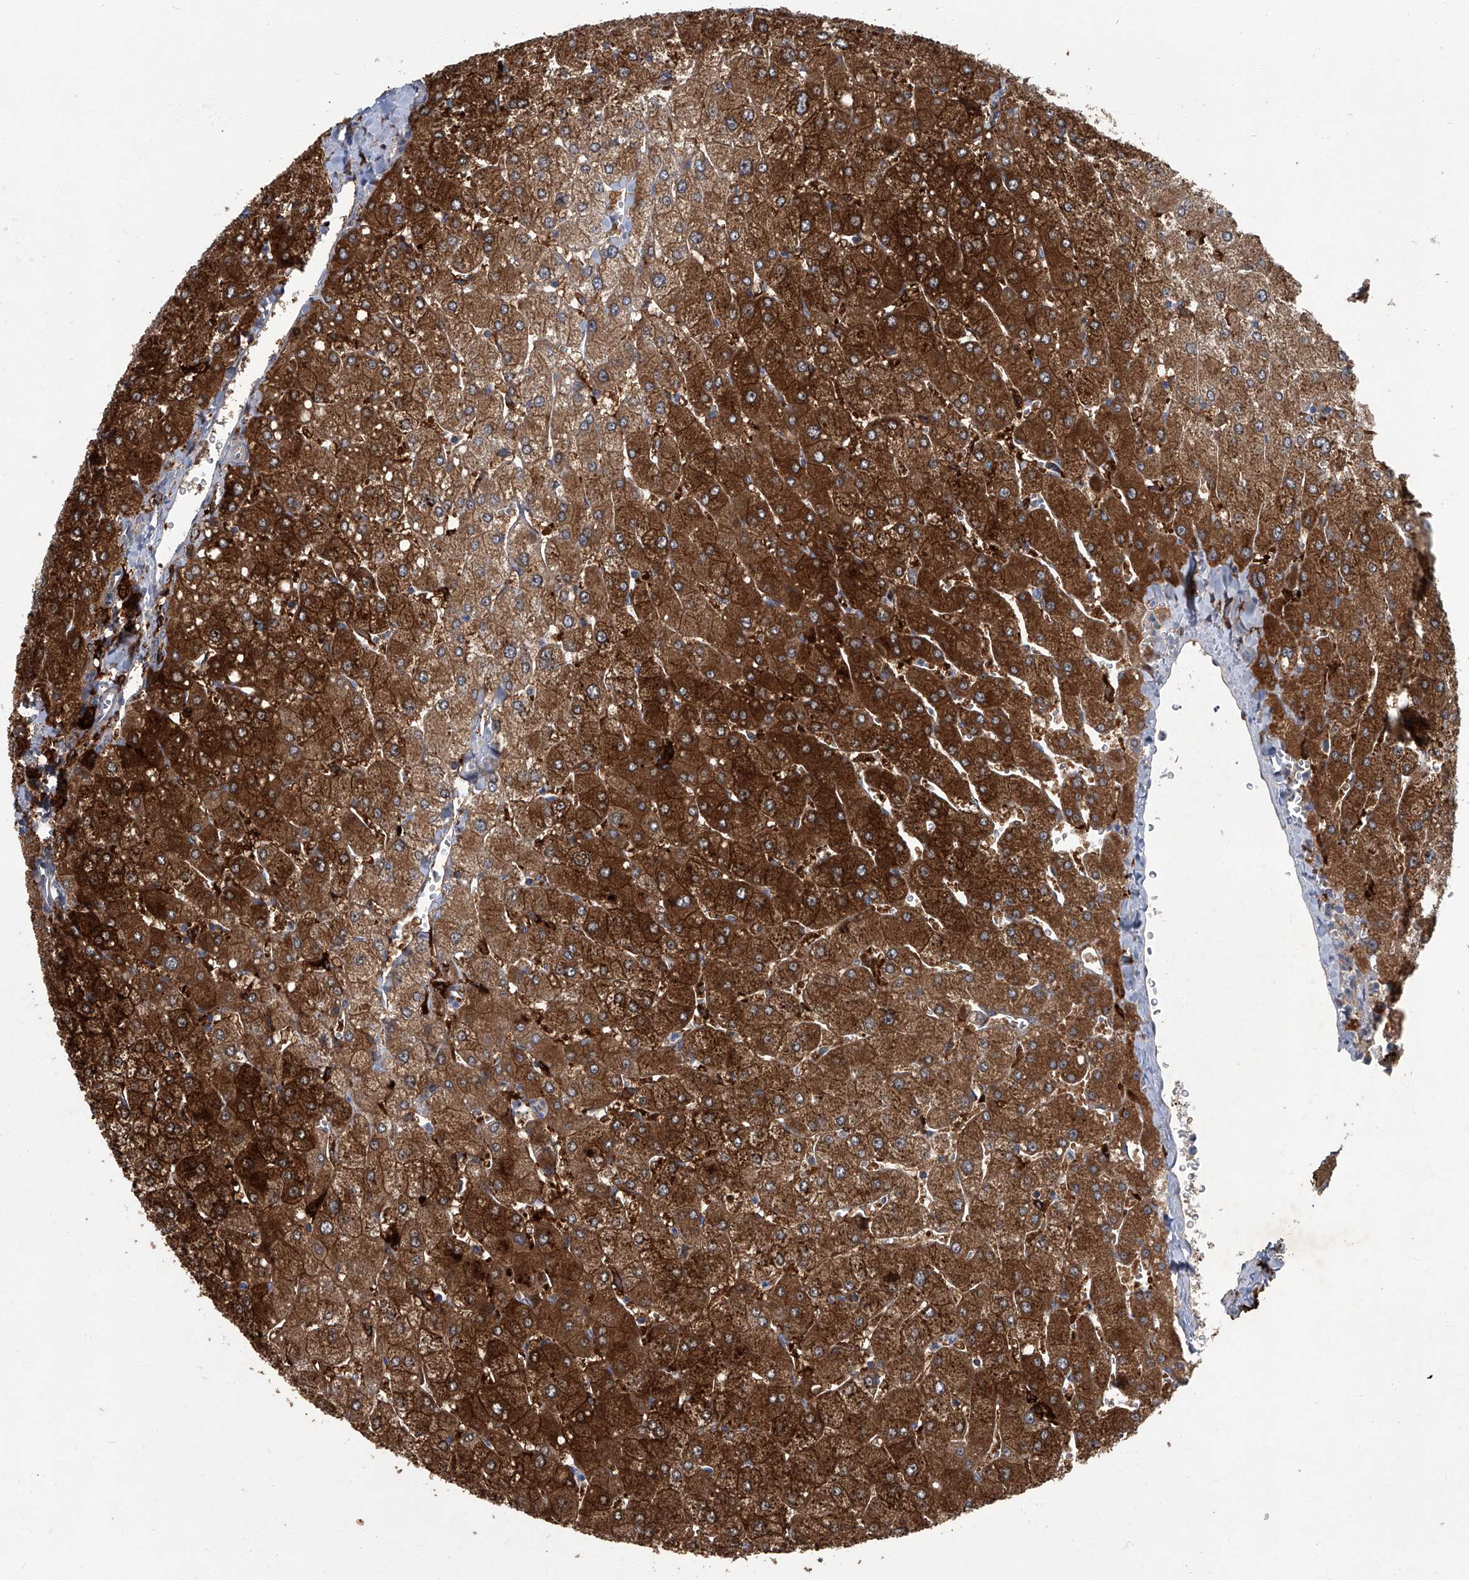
{"staining": {"intensity": "moderate", "quantity": ">75%", "location": "cytoplasmic/membranous"}, "tissue": "liver", "cell_type": "Cholangiocytes", "image_type": "normal", "snomed": [{"axis": "morphology", "description": "Normal tissue, NOS"}, {"axis": "topography", "description": "Liver"}], "caption": "Cholangiocytes display medium levels of moderate cytoplasmic/membranous staining in approximately >75% of cells in unremarkable human liver.", "gene": "FAM167A", "patient": {"sex": "male", "age": 55}}